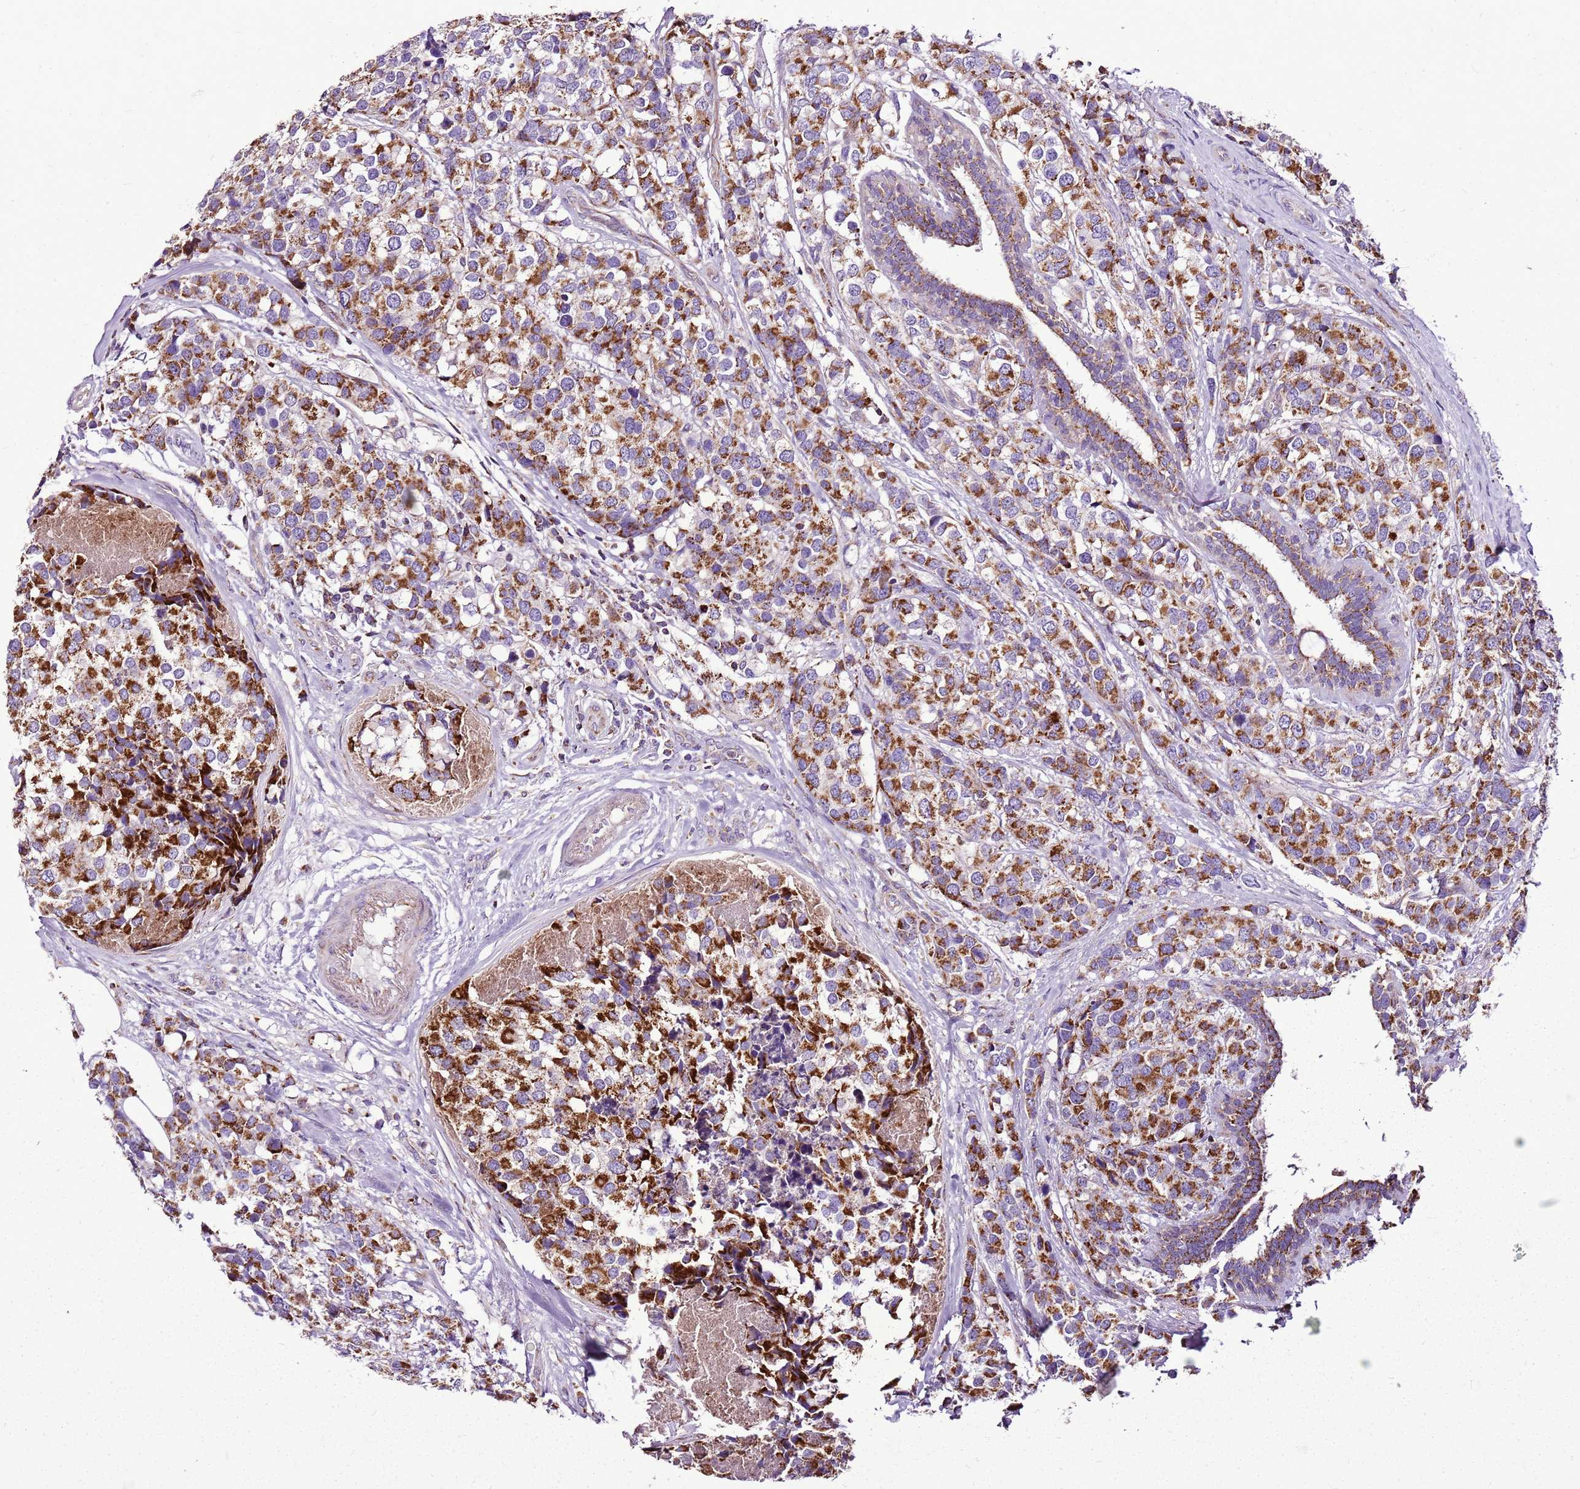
{"staining": {"intensity": "strong", "quantity": ">75%", "location": "cytoplasmic/membranous"}, "tissue": "breast cancer", "cell_type": "Tumor cells", "image_type": "cancer", "snomed": [{"axis": "morphology", "description": "Lobular carcinoma"}, {"axis": "topography", "description": "Breast"}], "caption": "Breast cancer (lobular carcinoma) stained with a brown dye reveals strong cytoplasmic/membranous positive staining in approximately >75% of tumor cells.", "gene": "GCDH", "patient": {"sex": "female", "age": 59}}